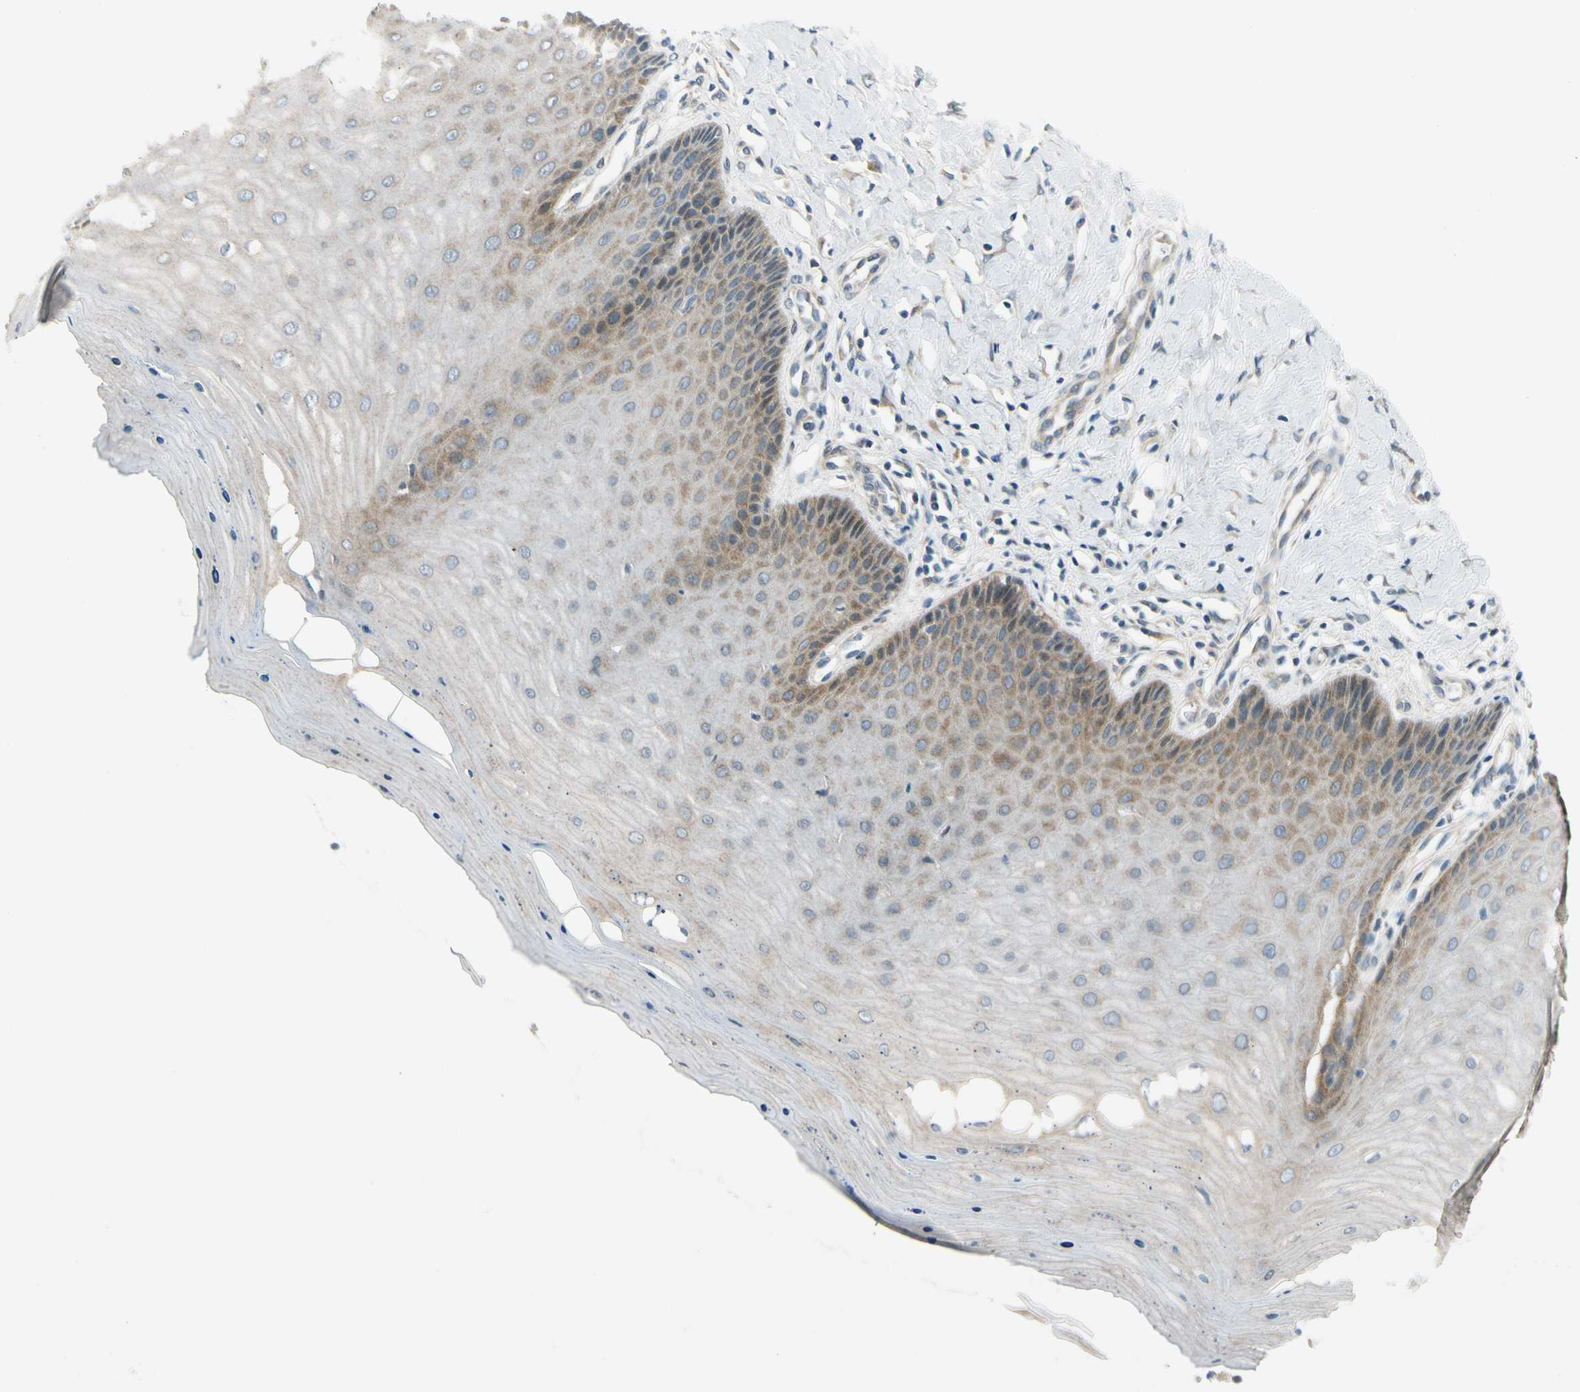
{"staining": {"intensity": "strong", "quantity": ">75%", "location": "cytoplasmic/membranous"}, "tissue": "cervix", "cell_type": "Glandular cells", "image_type": "normal", "snomed": [{"axis": "morphology", "description": "Normal tissue, NOS"}, {"axis": "topography", "description": "Cervix"}], "caption": "High-power microscopy captured an IHC micrograph of unremarkable cervix, revealing strong cytoplasmic/membranous expression in approximately >75% of glandular cells.", "gene": "FHL2", "patient": {"sex": "female", "age": 55}}